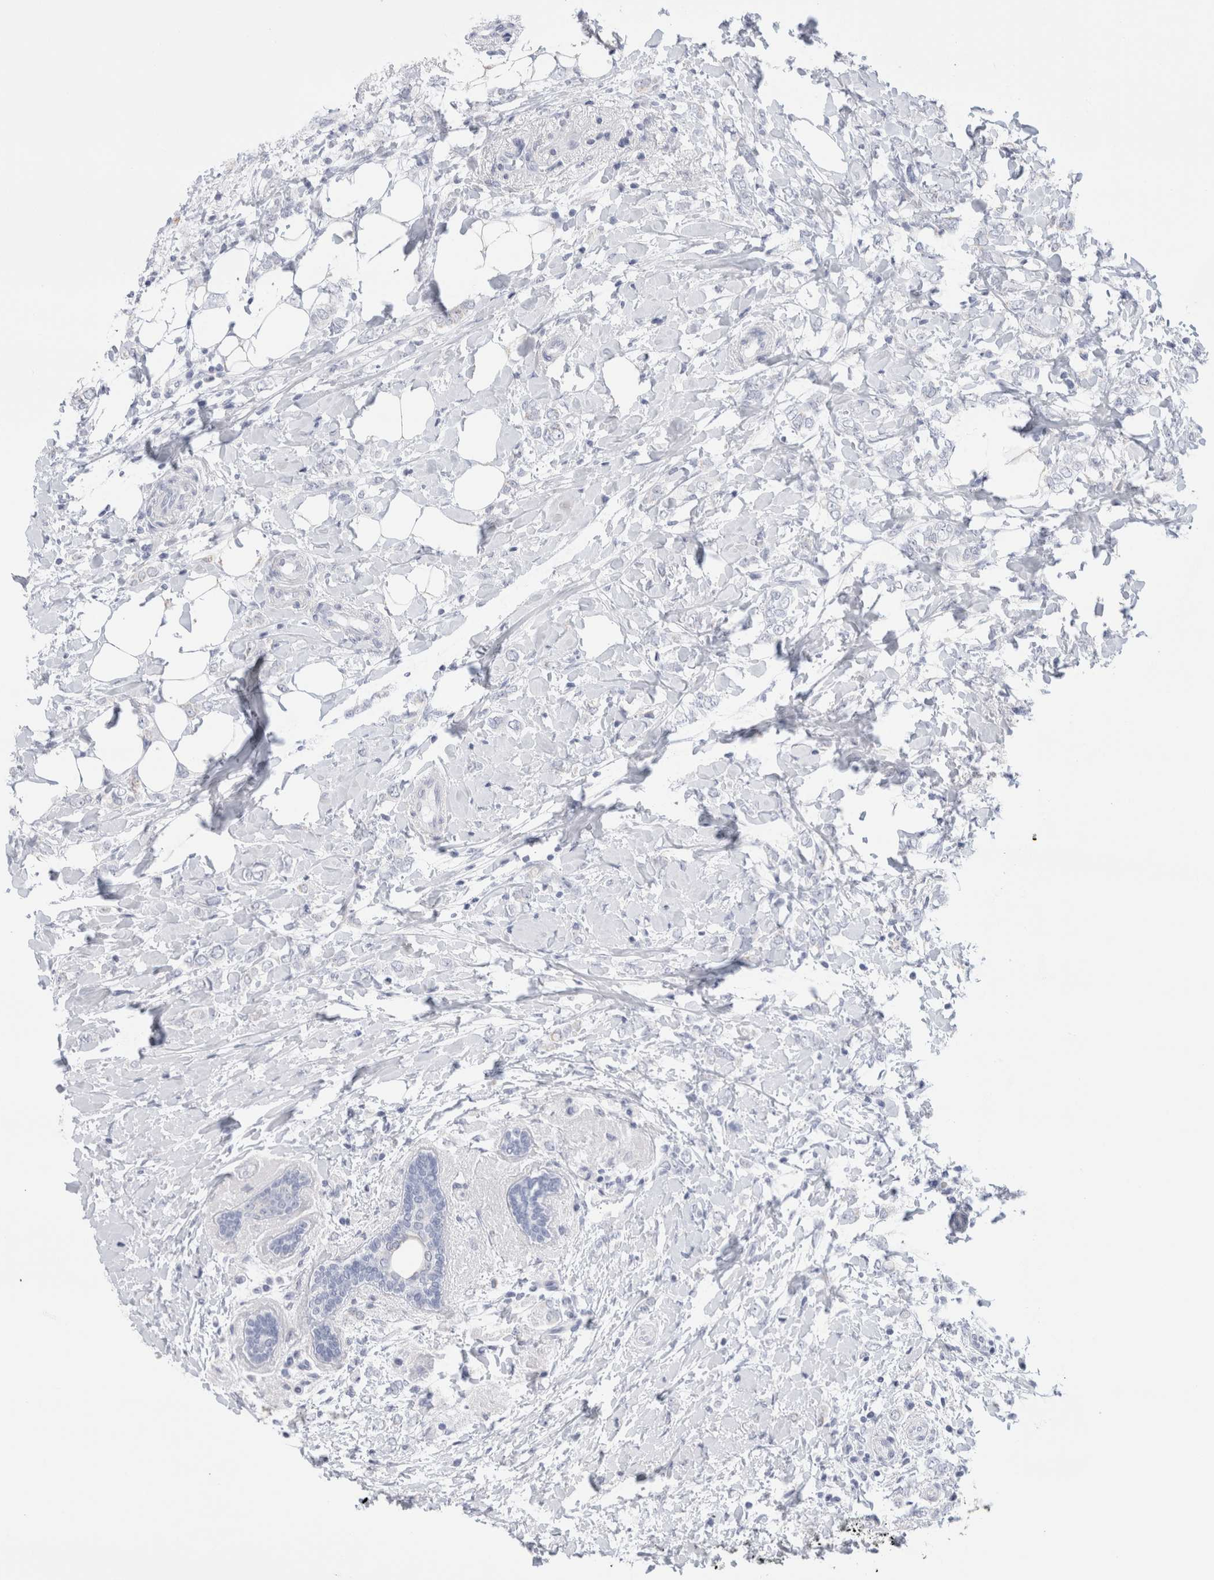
{"staining": {"intensity": "negative", "quantity": "none", "location": "none"}, "tissue": "breast cancer", "cell_type": "Tumor cells", "image_type": "cancer", "snomed": [{"axis": "morphology", "description": "Normal tissue, NOS"}, {"axis": "morphology", "description": "Lobular carcinoma"}, {"axis": "topography", "description": "Breast"}], "caption": "Breast cancer was stained to show a protein in brown. There is no significant staining in tumor cells.", "gene": "ECHDC2", "patient": {"sex": "female", "age": 47}}